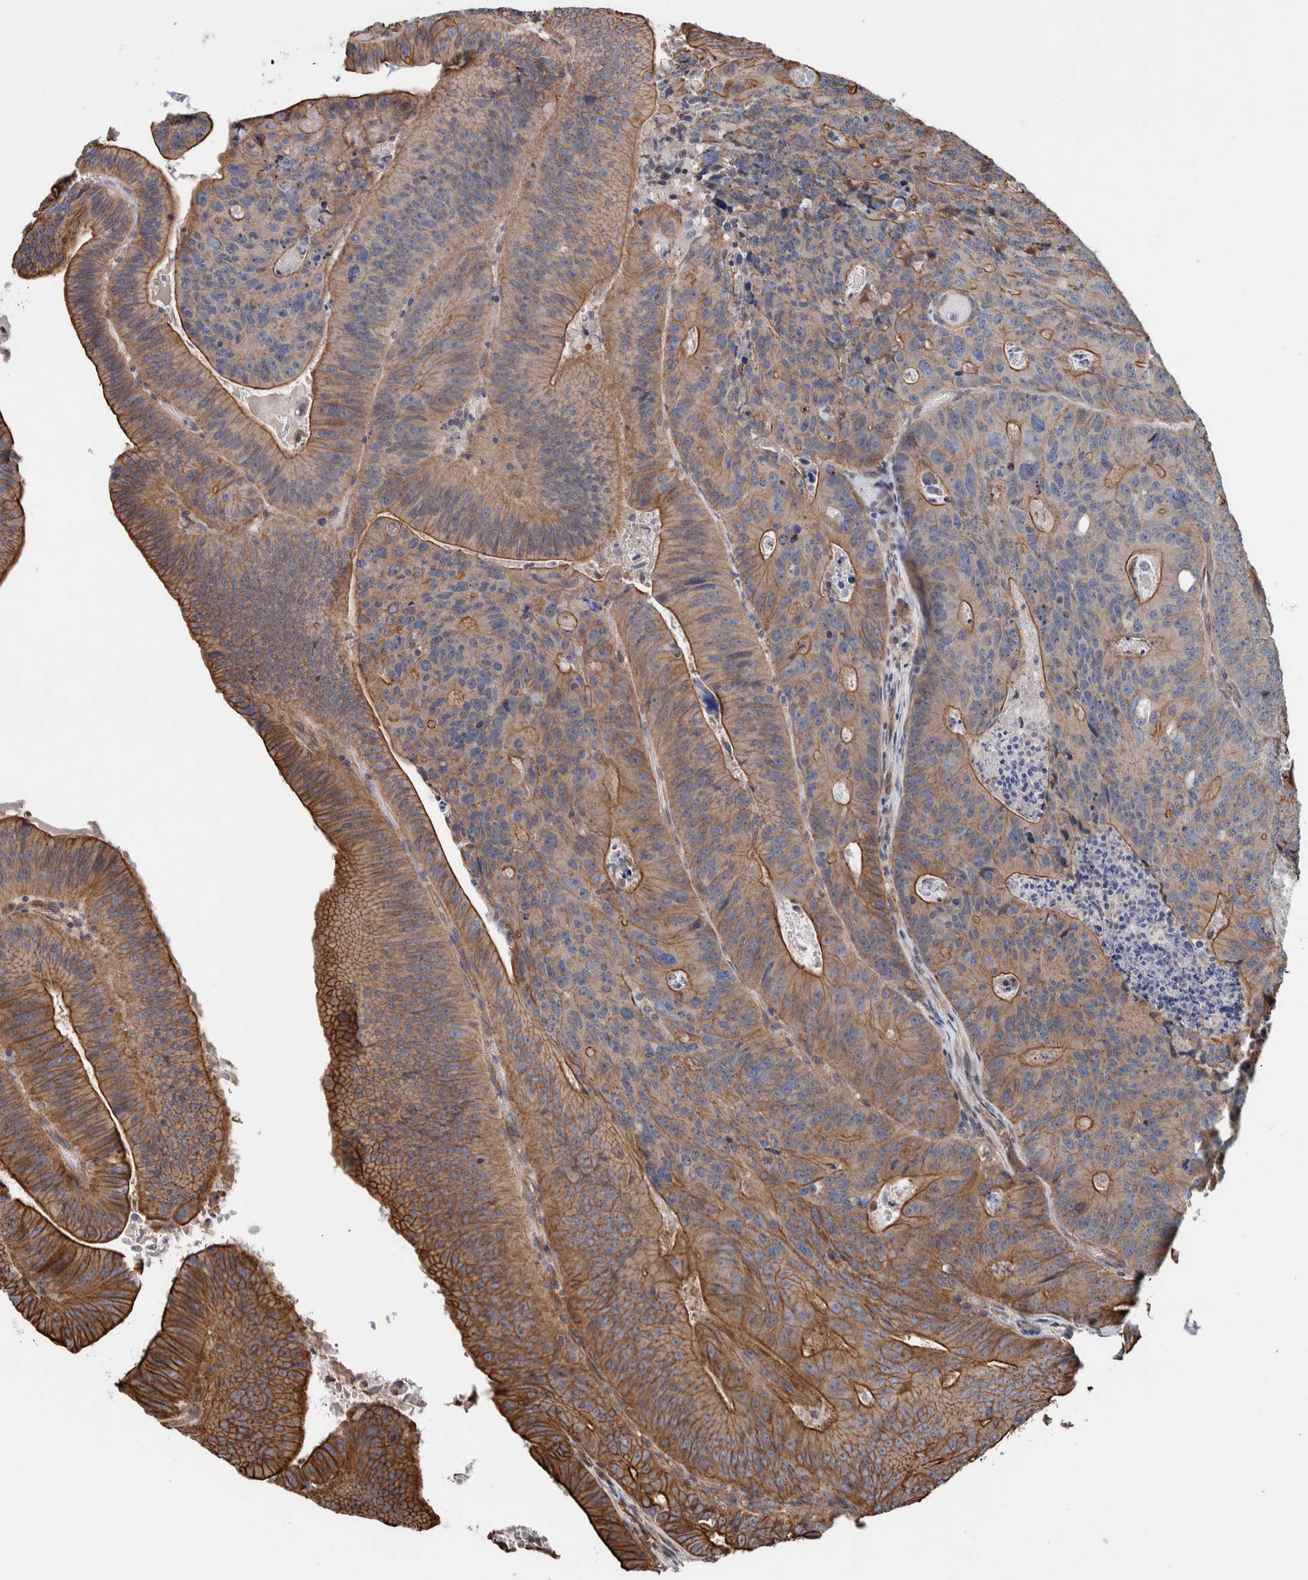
{"staining": {"intensity": "moderate", "quantity": ">75%", "location": "cytoplasmic/membranous"}, "tissue": "colorectal cancer", "cell_type": "Tumor cells", "image_type": "cancer", "snomed": [{"axis": "morphology", "description": "Adenocarcinoma, NOS"}, {"axis": "topography", "description": "Colon"}], "caption": "A micrograph of colorectal cancer (adenocarcinoma) stained for a protein demonstrates moderate cytoplasmic/membranous brown staining in tumor cells.", "gene": "PKD1L1", "patient": {"sex": "male", "age": 87}}